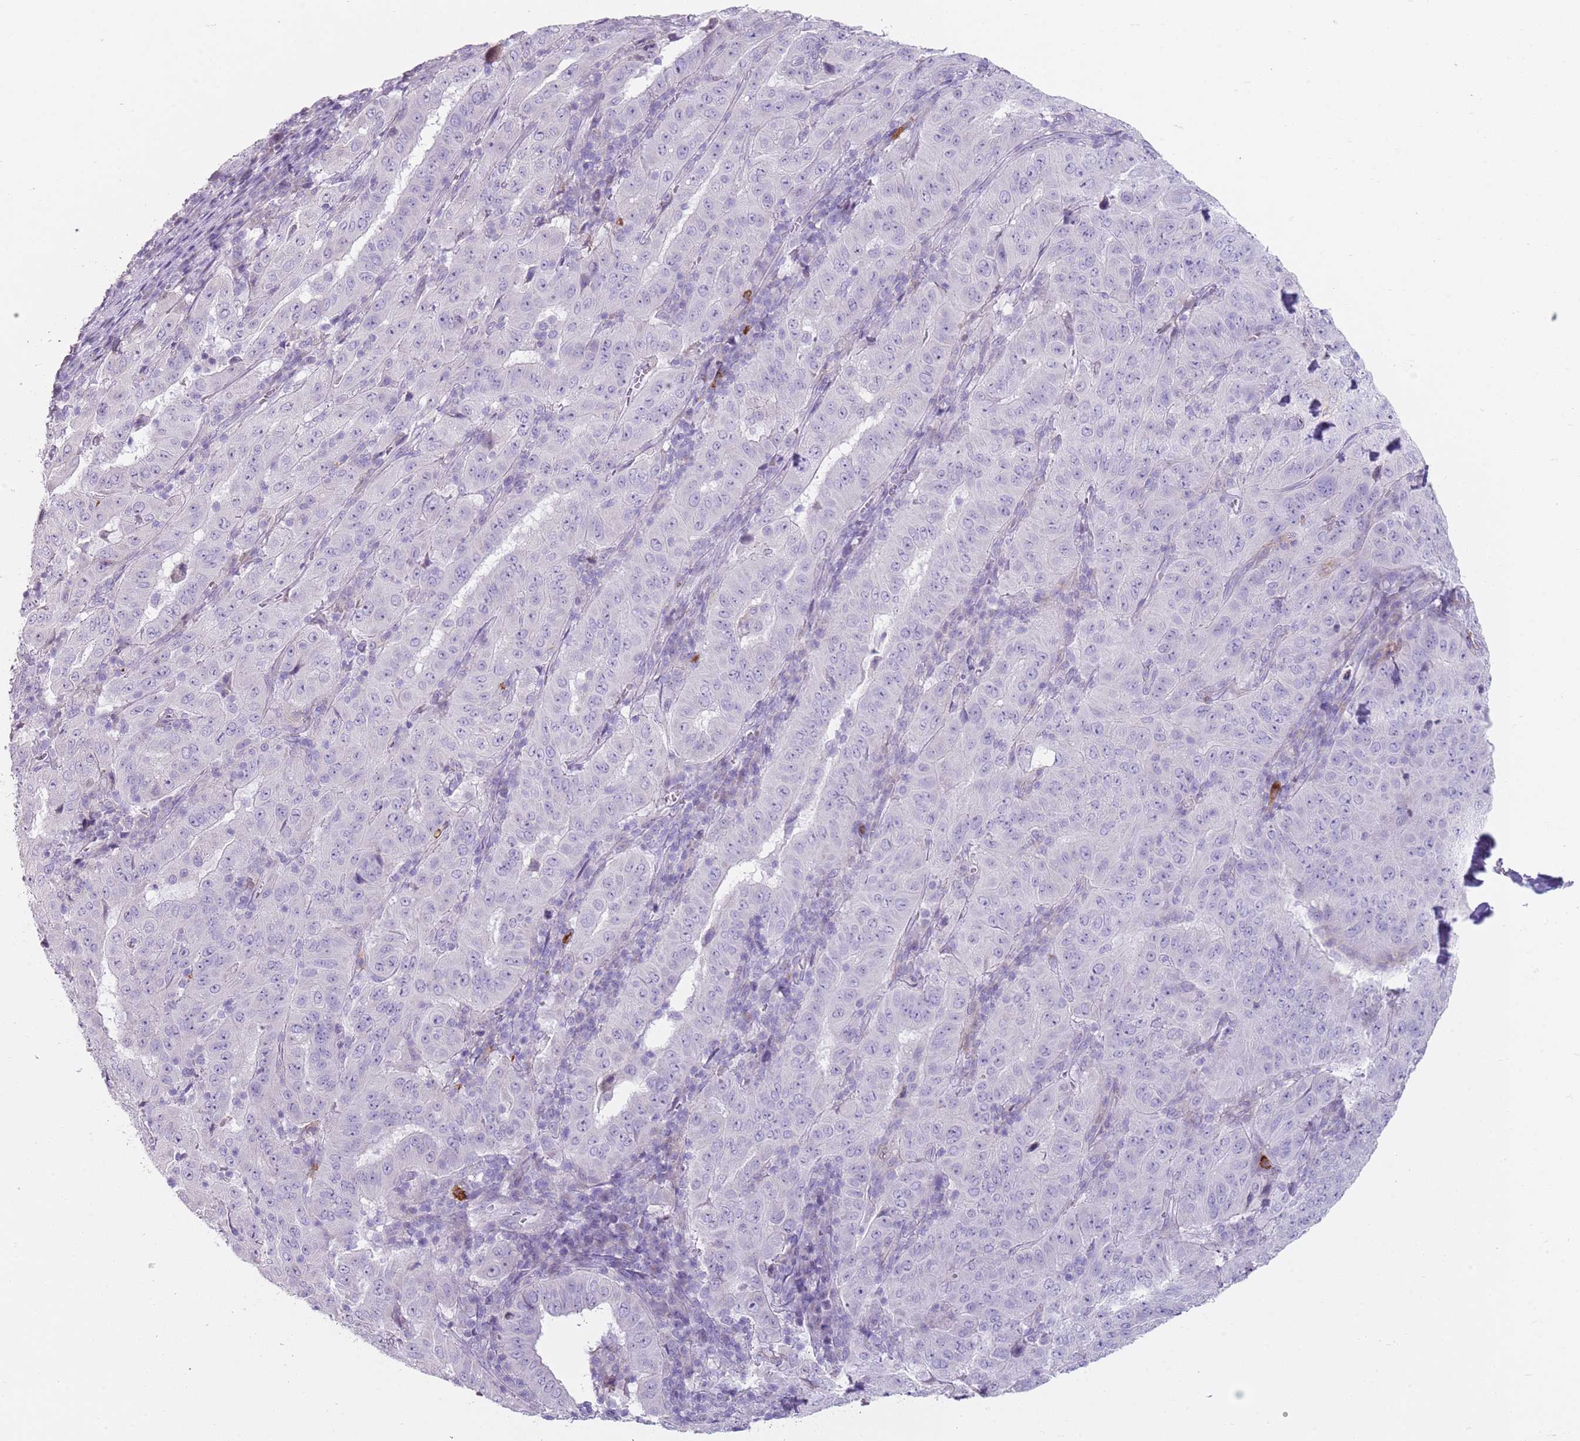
{"staining": {"intensity": "negative", "quantity": "none", "location": "none"}, "tissue": "pancreatic cancer", "cell_type": "Tumor cells", "image_type": "cancer", "snomed": [{"axis": "morphology", "description": "Adenocarcinoma, NOS"}, {"axis": "topography", "description": "Pancreas"}], "caption": "Immunohistochemistry photomicrograph of adenocarcinoma (pancreatic) stained for a protein (brown), which reveals no expression in tumor cells.", "gene": "CD177", "patient": {"sex": "male", "age": 63}}